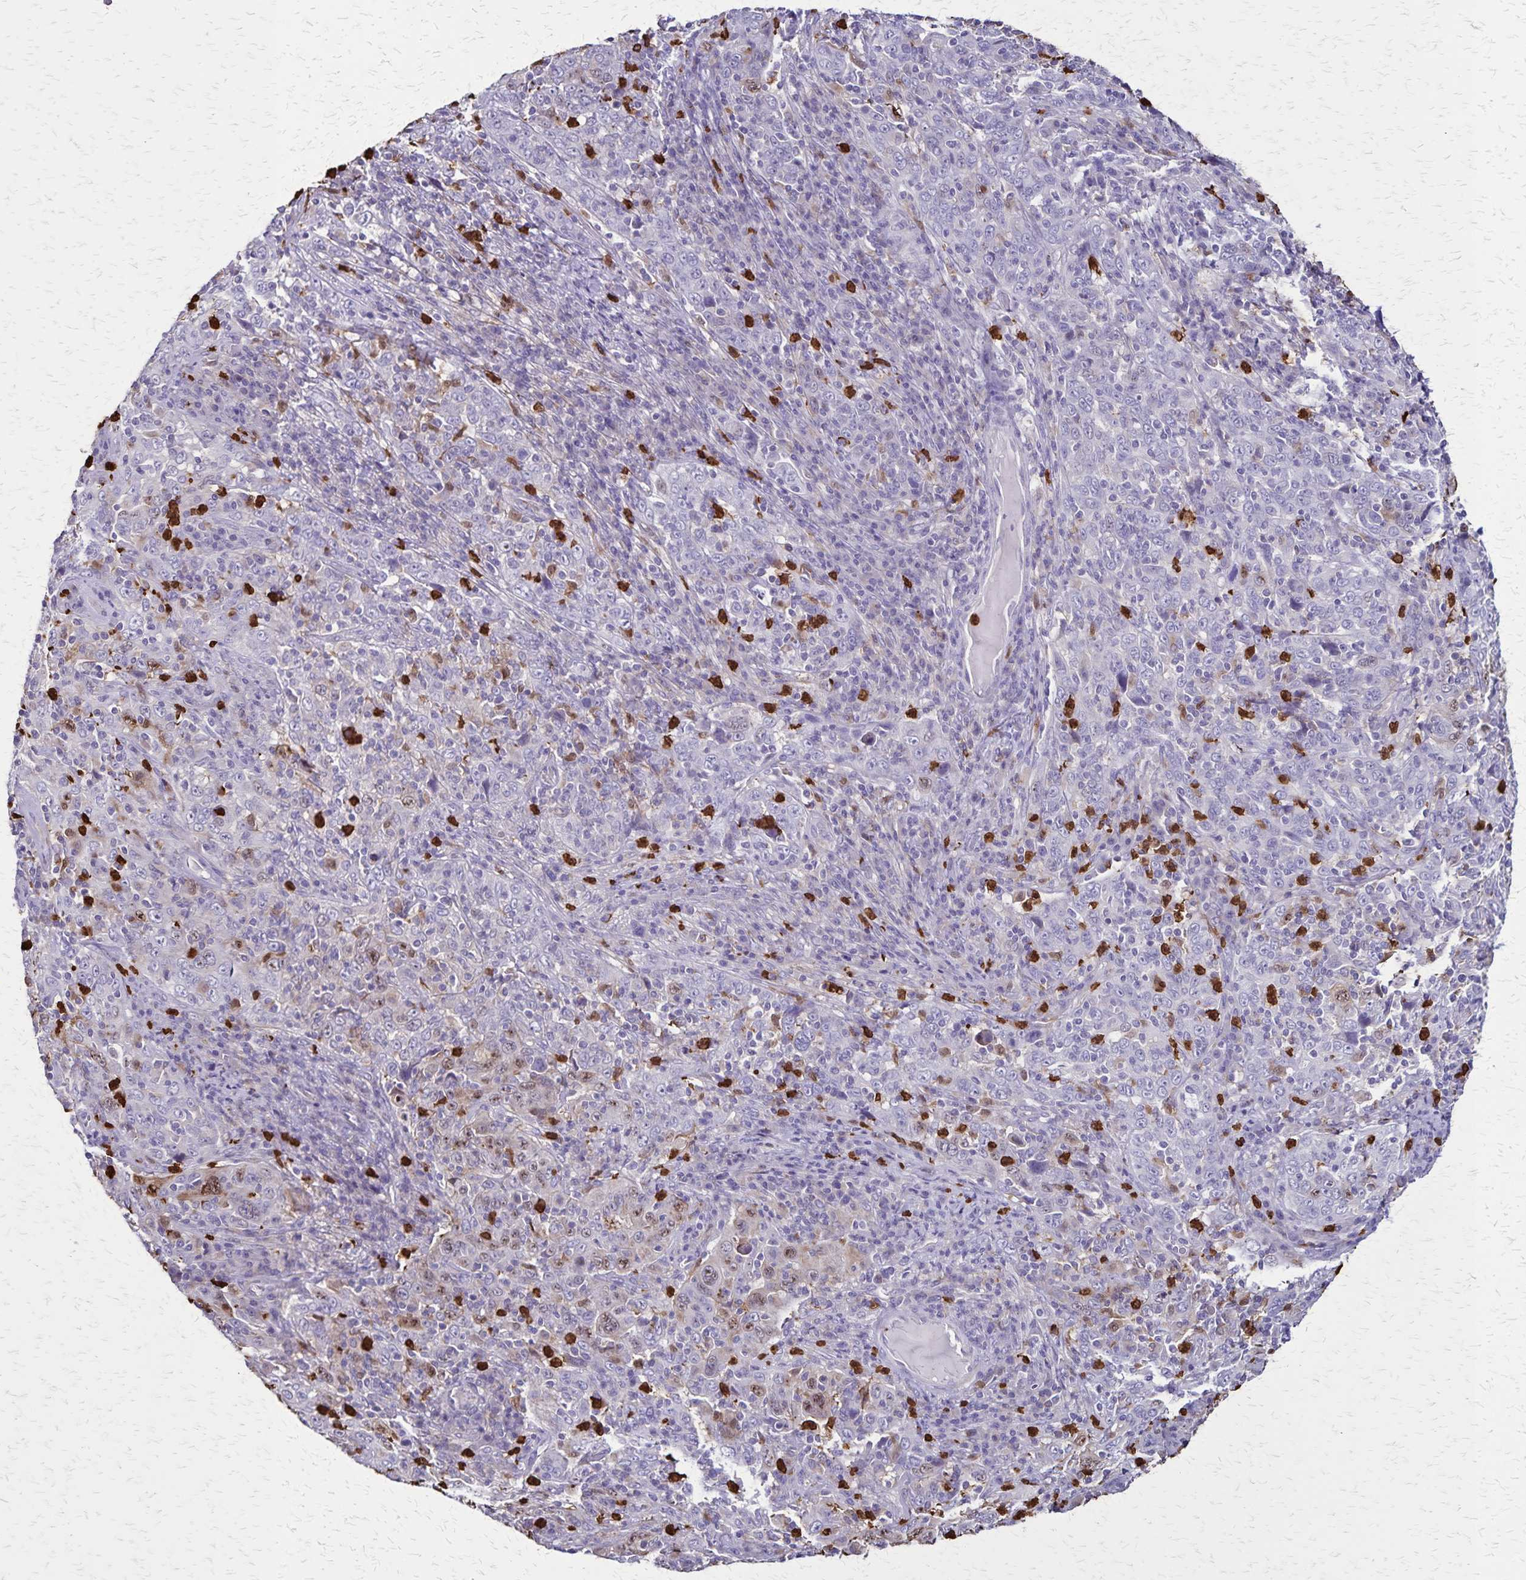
{"staining": {"intensity": "negative", "quantity": "none", "location": "none"}, "tissue": "cervical cancer", "cell_type": "Tumor cells", "image_type": "cancer", "snomed": [{"axis": "morphology", "description": "Squamous cell carcinoma, NOS"}, {"axis": "topography", "description": "Cervix"}], "caption": "Tumor cells show no significant protein expression in cervical cancer. (Brightfield microscopy of DAB (3,3'-diaminobenzidine) IHC at high magnification).", "gene": "ULBP3", "patient": {"sex": "female", "age": 46}}